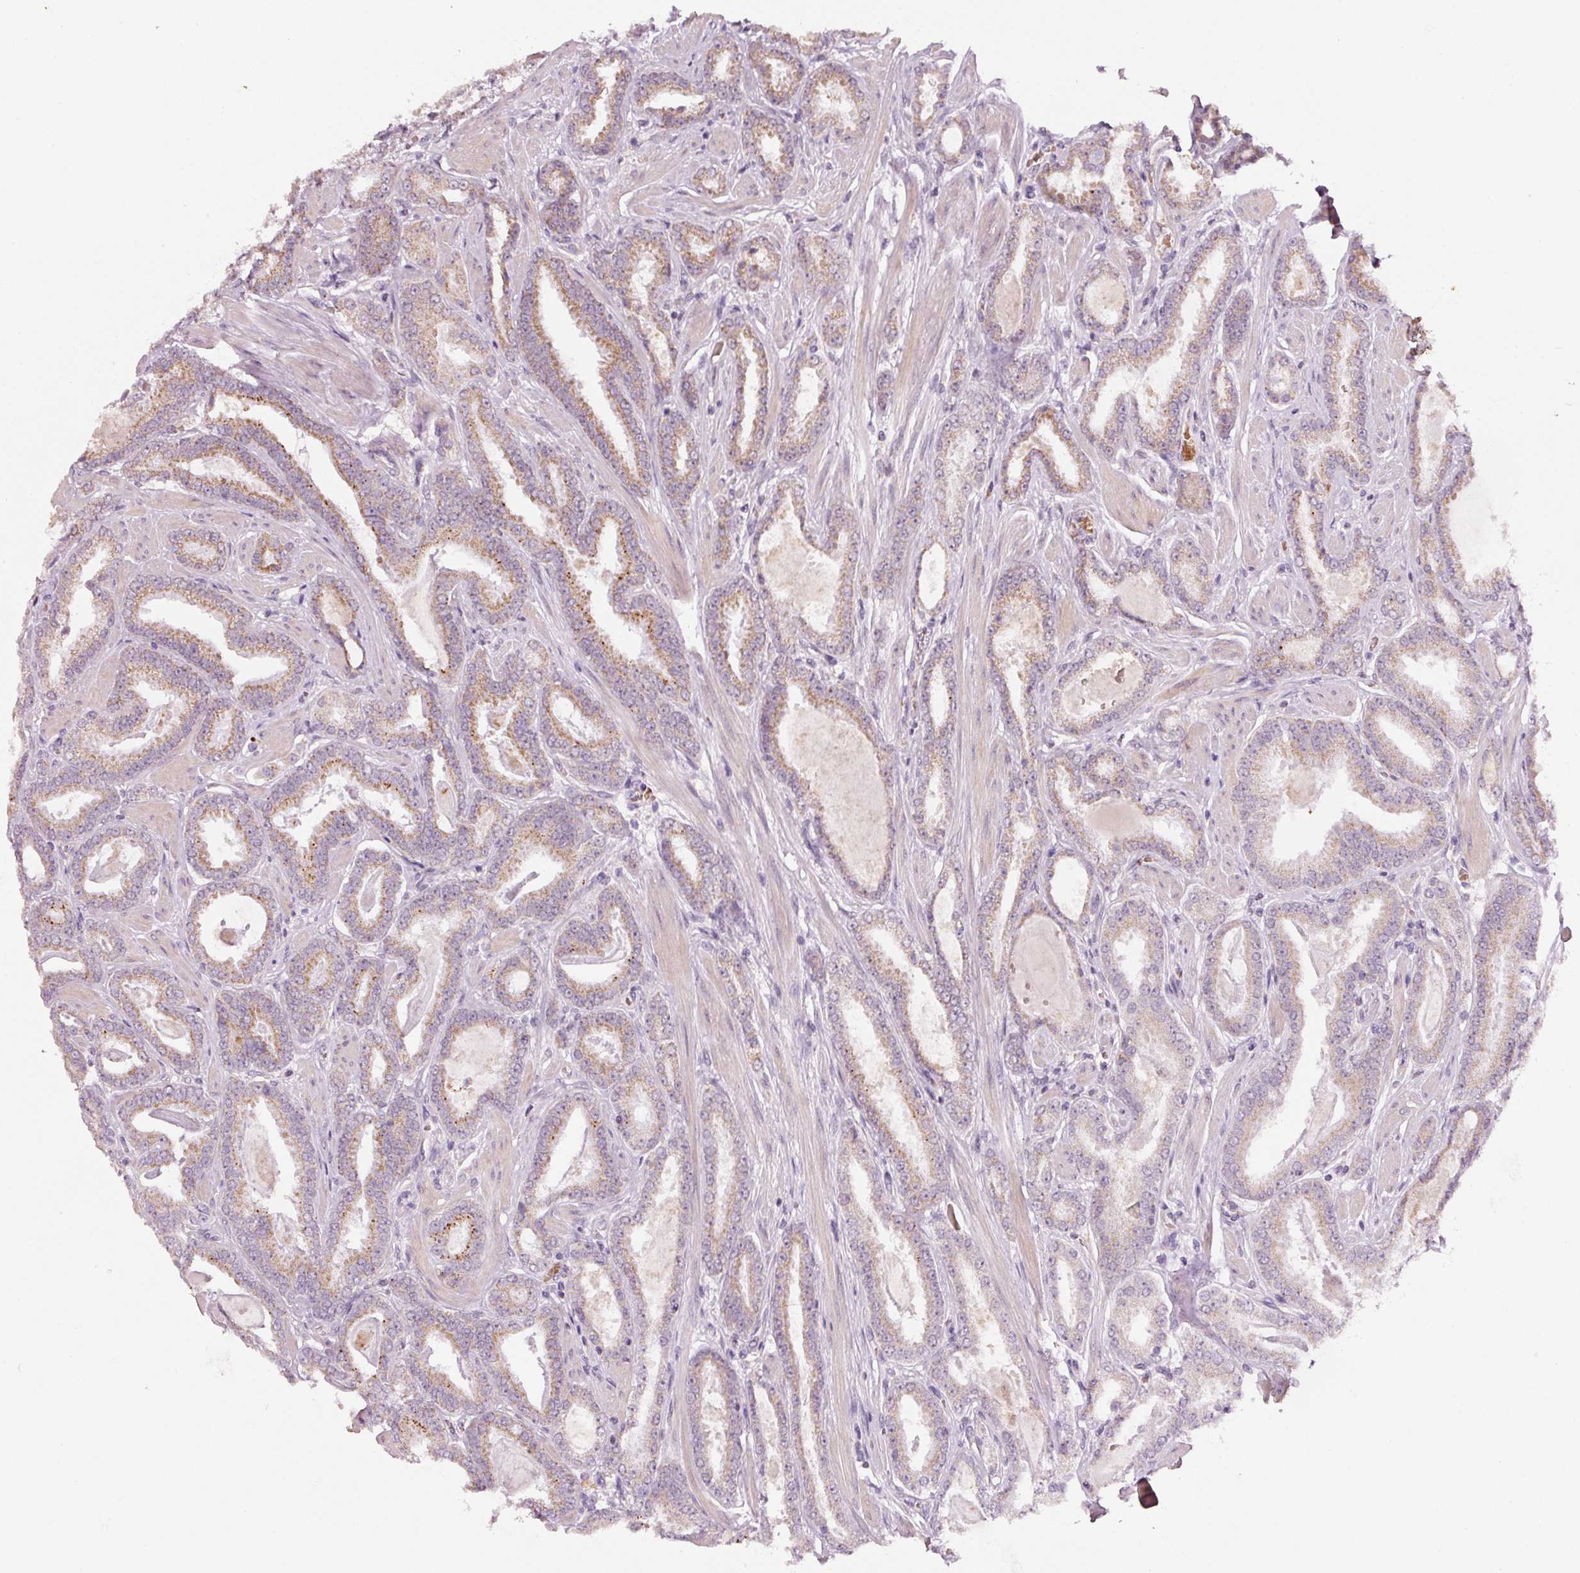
{"staining": {"intensity": "moderate", "quantity": "25%-75%", "location": "cytoplasmic/membranous"}, "tissue": "prostate cancer", "cell_type": "Tumor cells", "image_type": "cancer", "snomed": [{"axis": "morphology", "description": "Adenocarcinoma, Low grade"}, {"axis": "topography", "description": "Prostate"}], "caption": "This histopathology image displays prostate cancer stained with IHC to label a protein in brown. The cytoplasmic/membranous of tumor cells show moderate positivity for the protein. Nuclei are counter-stained blue.", "gene": "ZNF460", "patient": {"sex": "male", "age": 42}}